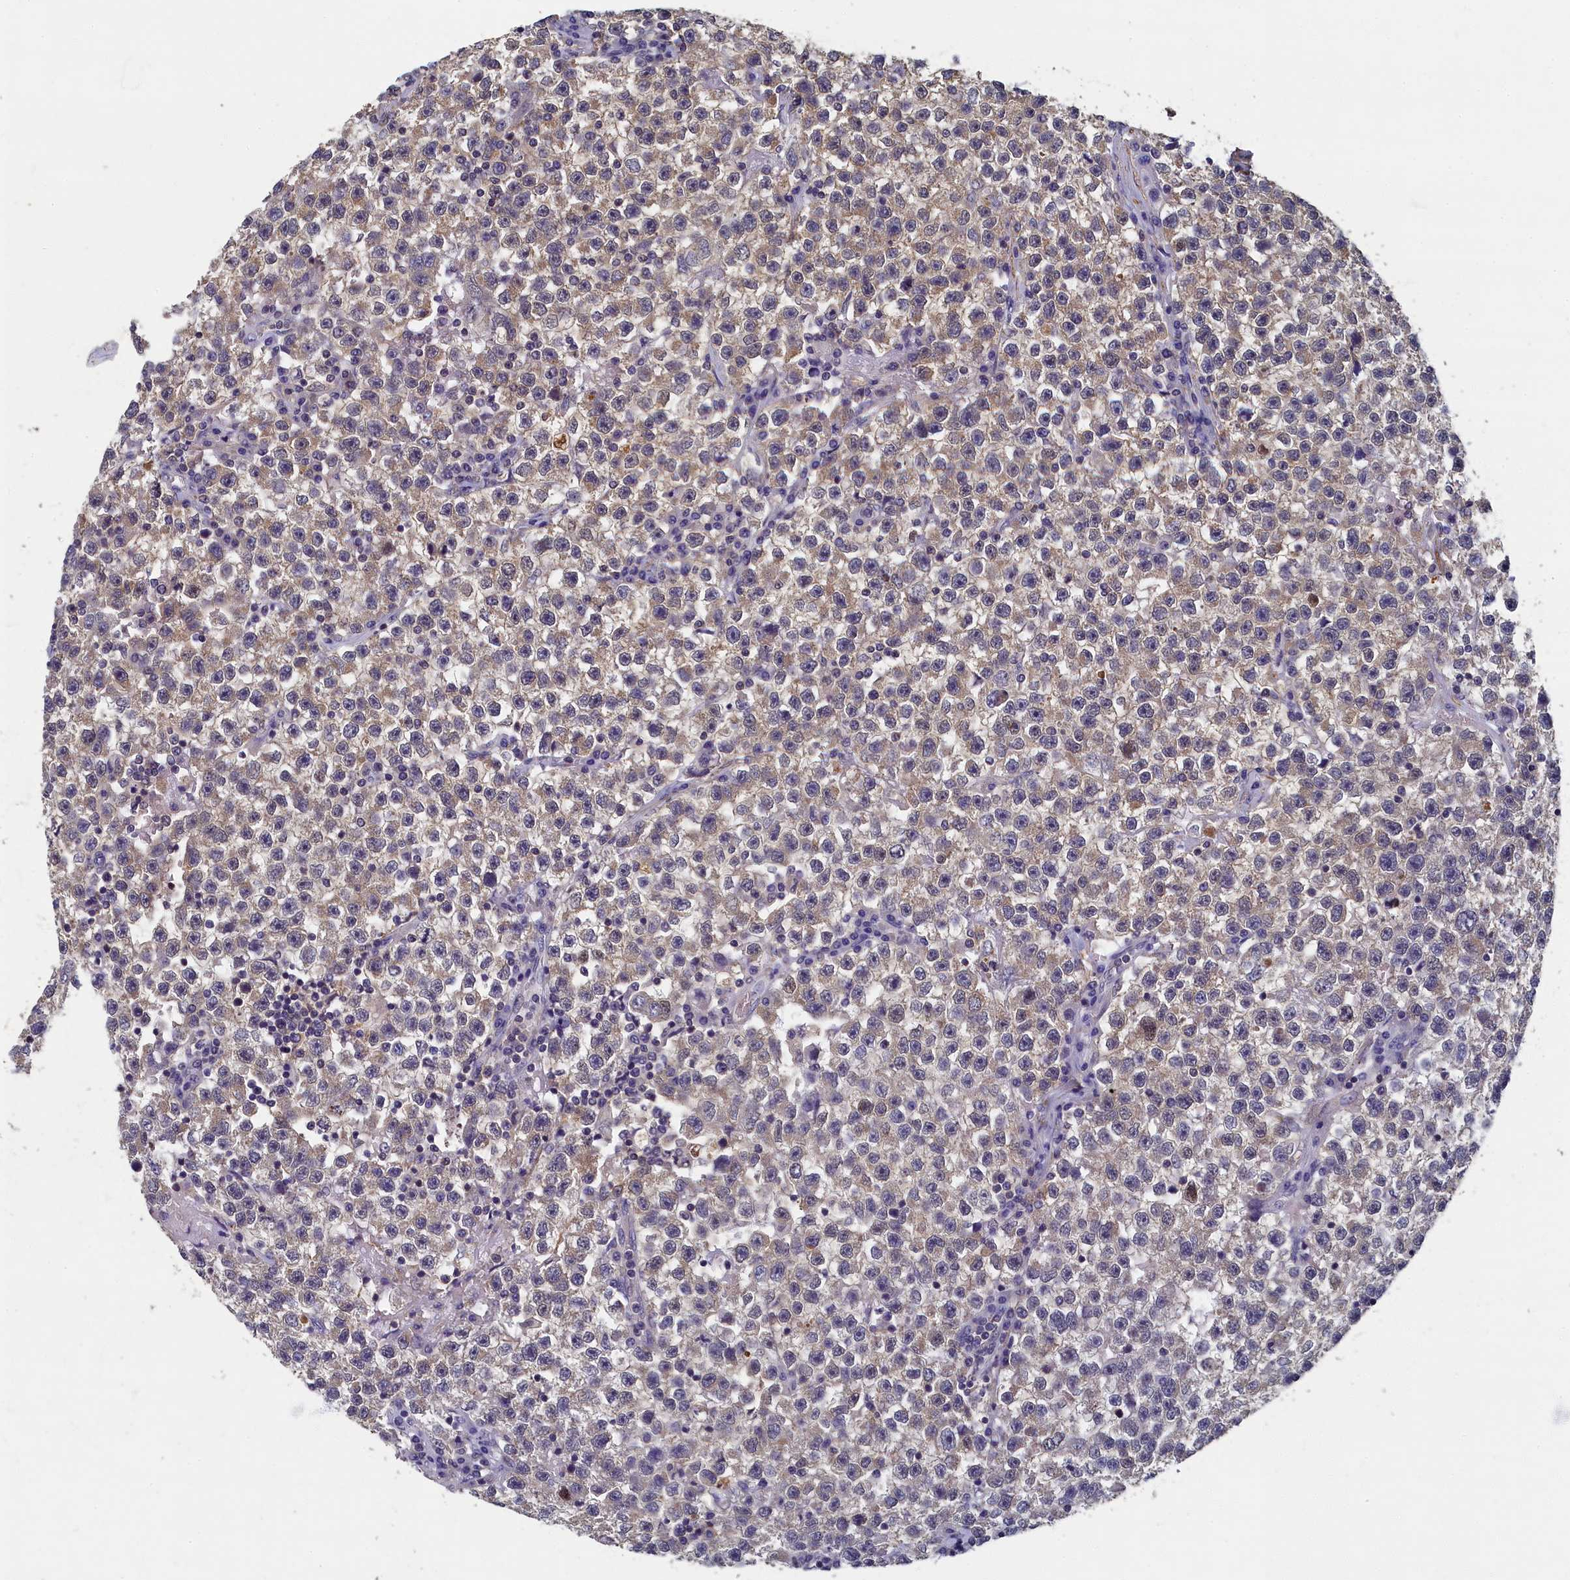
{"staining": {"intensity": "weak", "quantity": "25%-75%", "location": "cytoplasmic/membranous"}, "tissue": "testis cancer", "cell_type": "Tumor cells", "image_type": "cancer", "snomed": [{"axis": "morphology", "description": "Seminoma, NOS"}, {"axis": "topography", "description": "Testis"}], "caption": "An immunohistochemistry photomicrograph of neoplastic tissue is shown. Protein staining in brown shows weak cytoplasmic/membranous positivity in testis seminoma within tumor cells. (IHC, brightfield microscopy, high magnification).", "gene": "TBCB", "patient": {"sex": "male", "age": 22}}